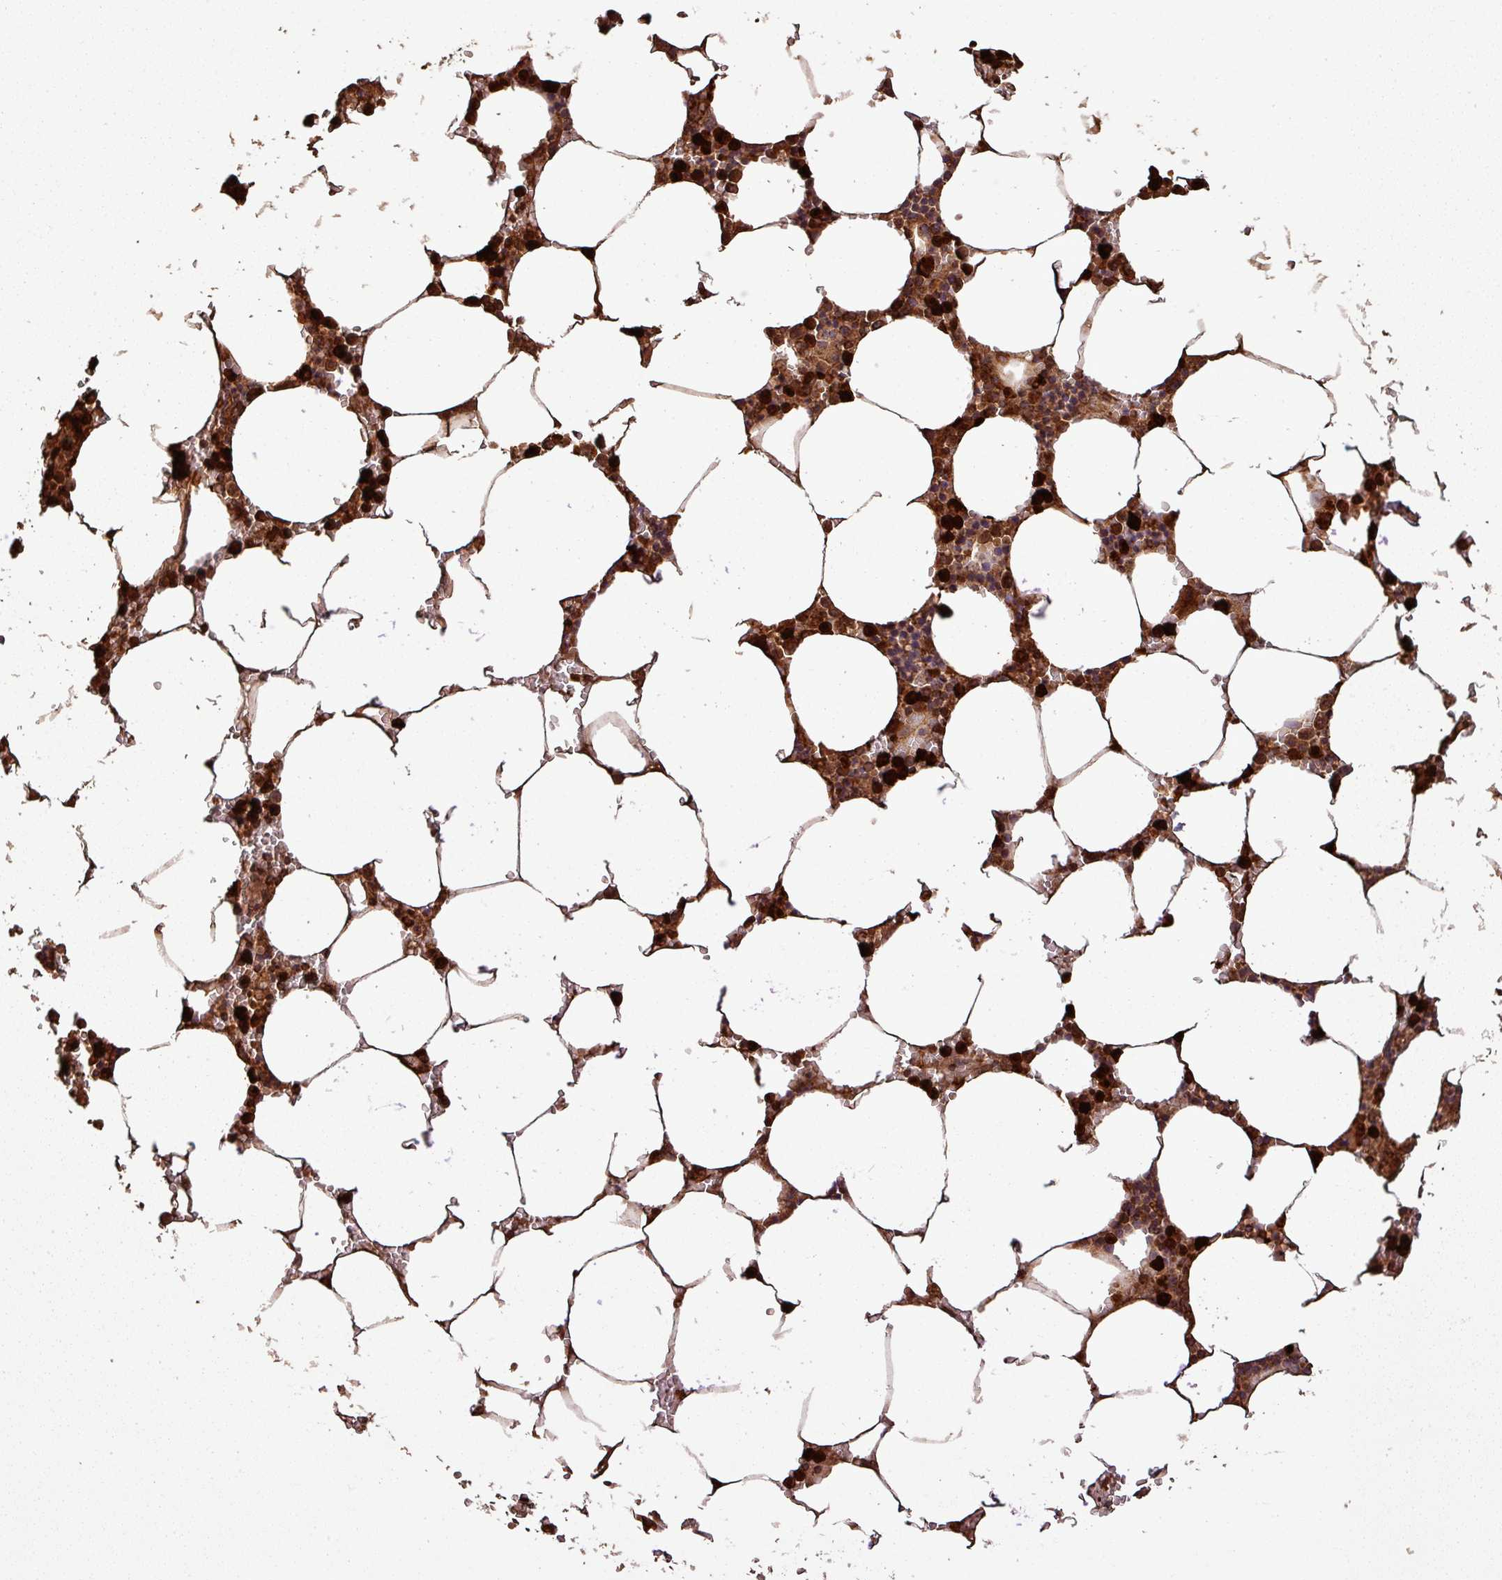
{"staining": {"intensity": "strong", "quantity": ">75%", "location": "cytoplasmic/membranous,nuclear"}, "tissue": "bone marrow", "cell_type": "Hematopoietic cells", "image_type": "normal", "snomed": [{"axis": "morphology", "description": "Normal tissue, NOS"}, {"axis": "topography", "description": "Bone marrow"}], "caption": "DAB immunohistochemical staining of normal bone marrow demonstrates strong cytoplasmic/membranous,nuclear protein staining in about >75% of hematopoietic cells.", "gene": "PLEKHM1", "patient": {"sex": "male", "age": 70}}